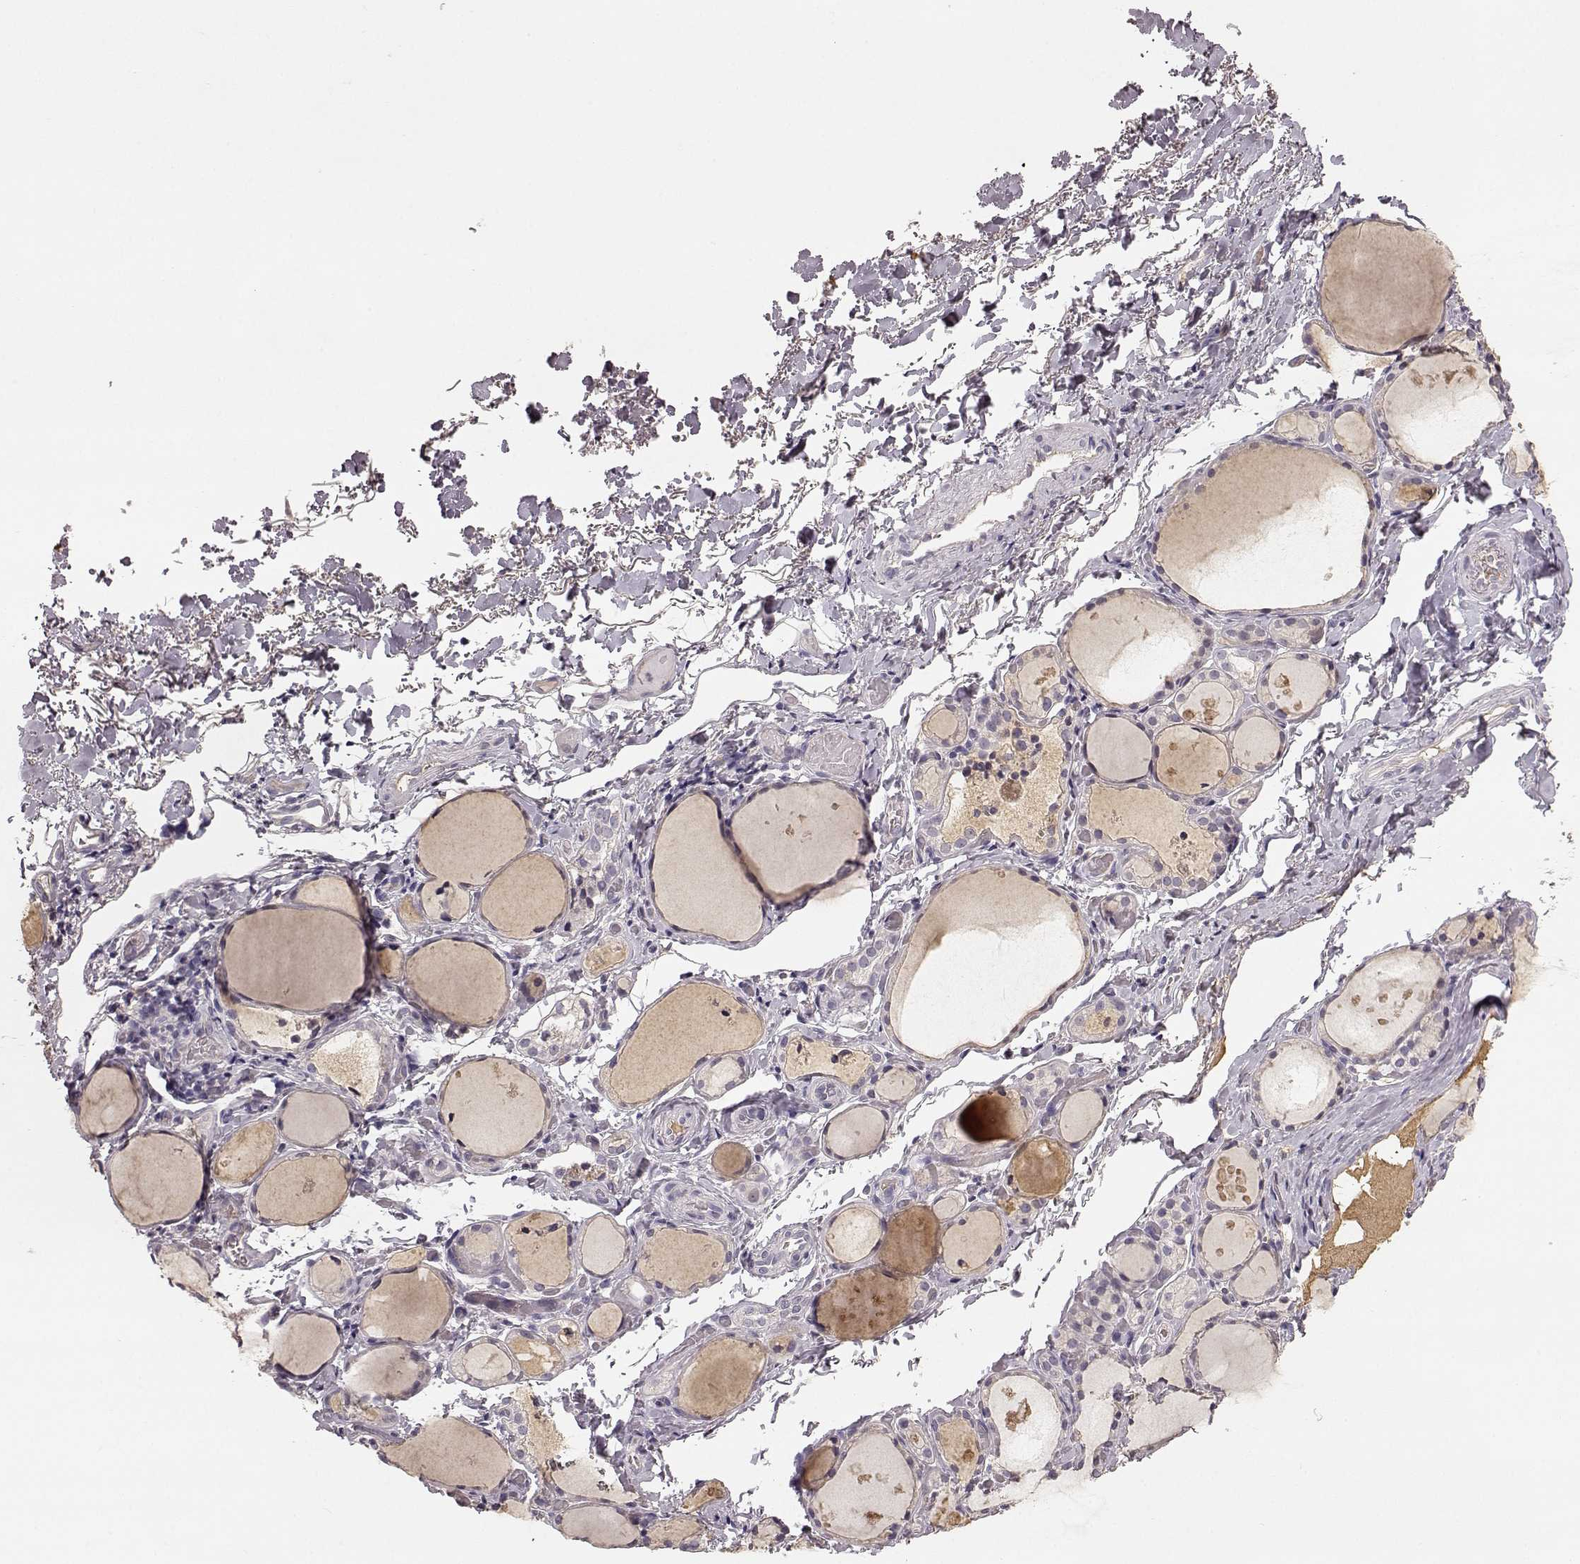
{"staining": {"intensity": "negative", "quantity": "none", "location": "none"}, "tissue": "thyroid gland", "cell_type": "Glandular cells", "image_type": "normal", "snomed": [{"axis": "morphology", "description": "Normal tissue, NOS"}, {"axis": "topography", "description": "Thyroid gland"}], "caption": "An IHC photomicrograph of benign thyroid gland is shown. There is no staining in glandular cells of thyroid gland.", "gene": "YJEFN3", "patient": {"sex": "male", "age": 68}}